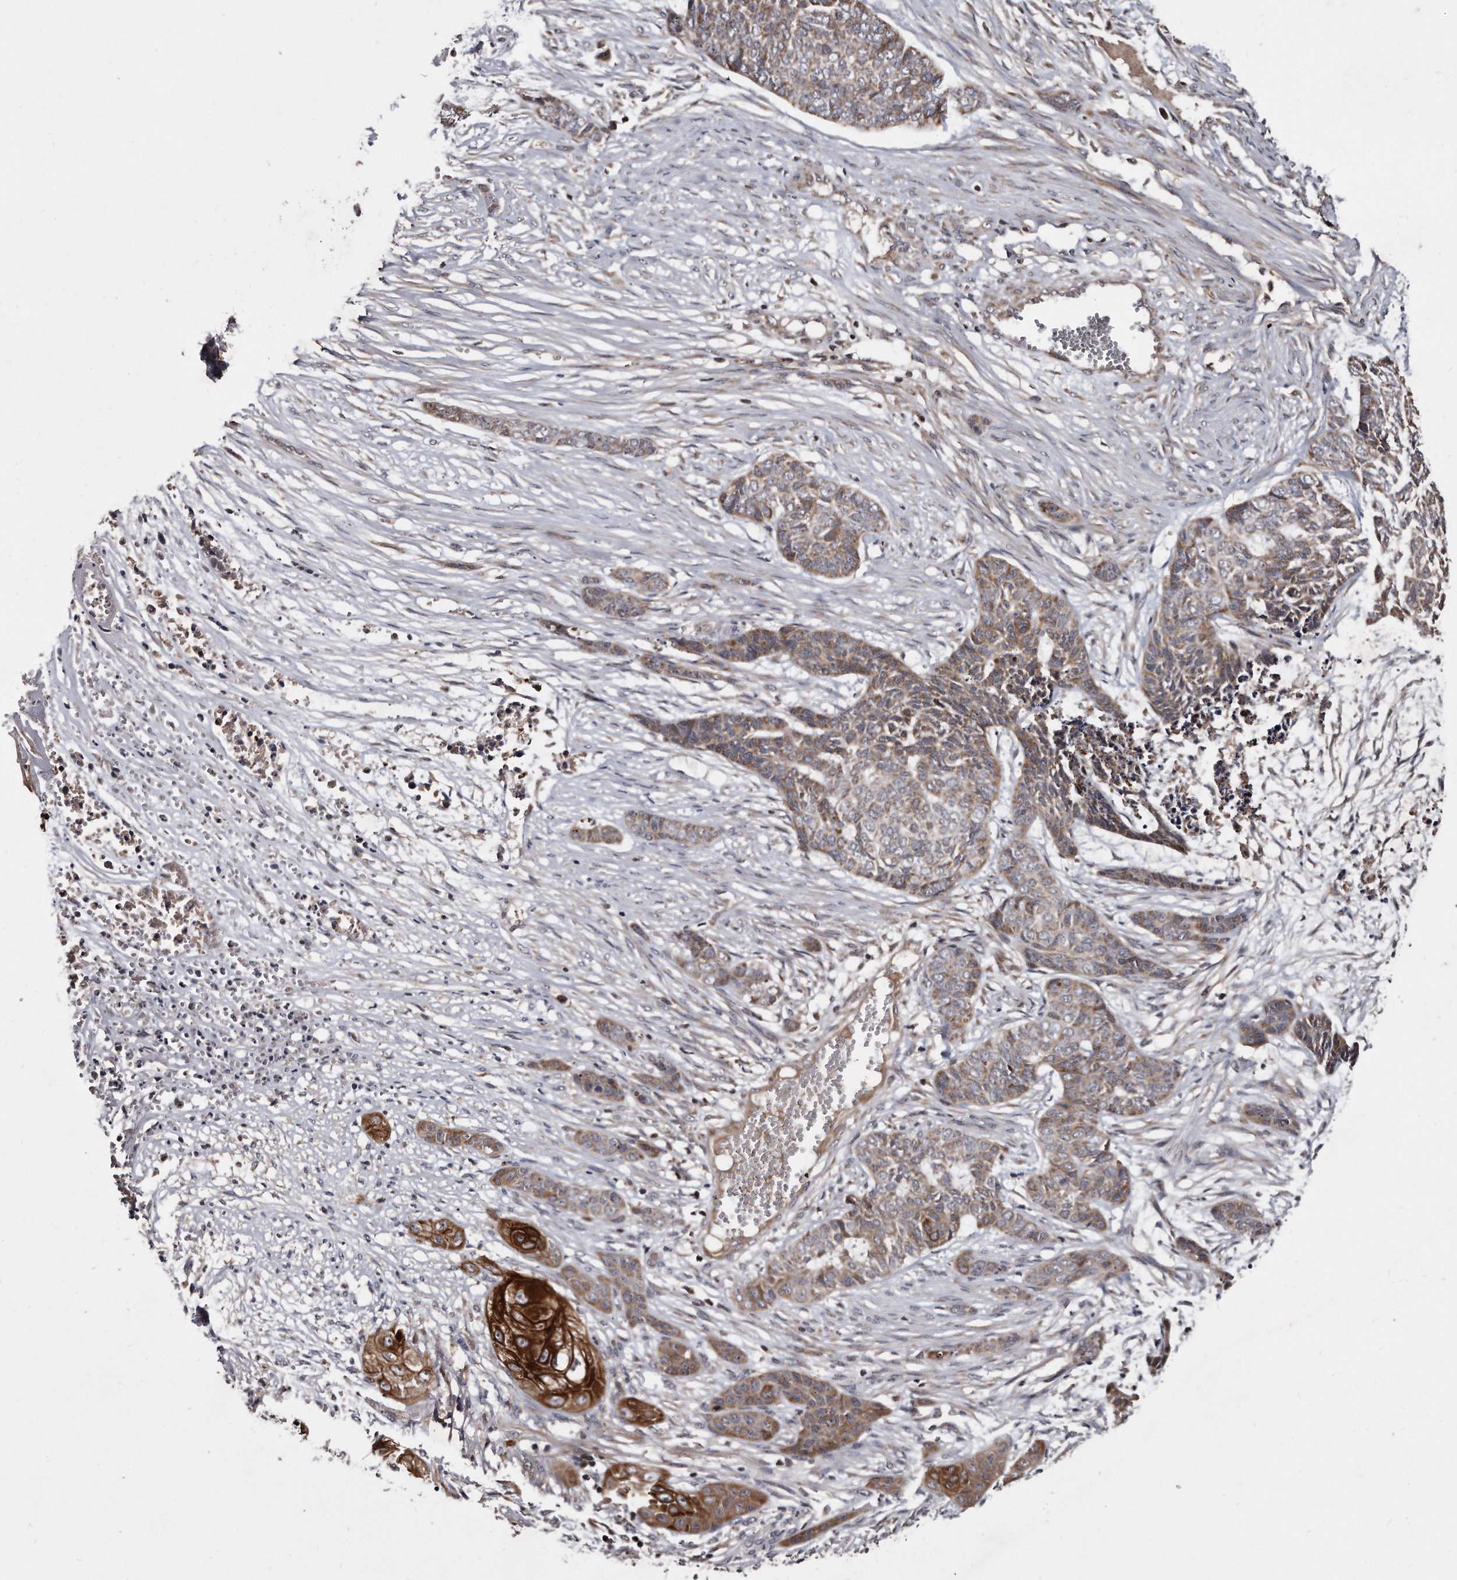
{"staining": {"intensity": "moderate", "quantity": ">75%", "location": "cytoplasmic/membranous"}, "tissue": "skin cancer", "cell_type": "Tumor cells", "image_type": "cancer", "snomed": [{"axis": "morphology", "description": "Basal cell carcinoma"}, {"axis": "topography", "description": "Skin"}], "caption": "This is a photomicrograph of IHC staining of skin basal cell carcinoma, which shows moderate expression in the cytoplasmic/membranous of tumor cells.", "gene": "FAM136A", "patient": {"sex": "female", "age": 64}}